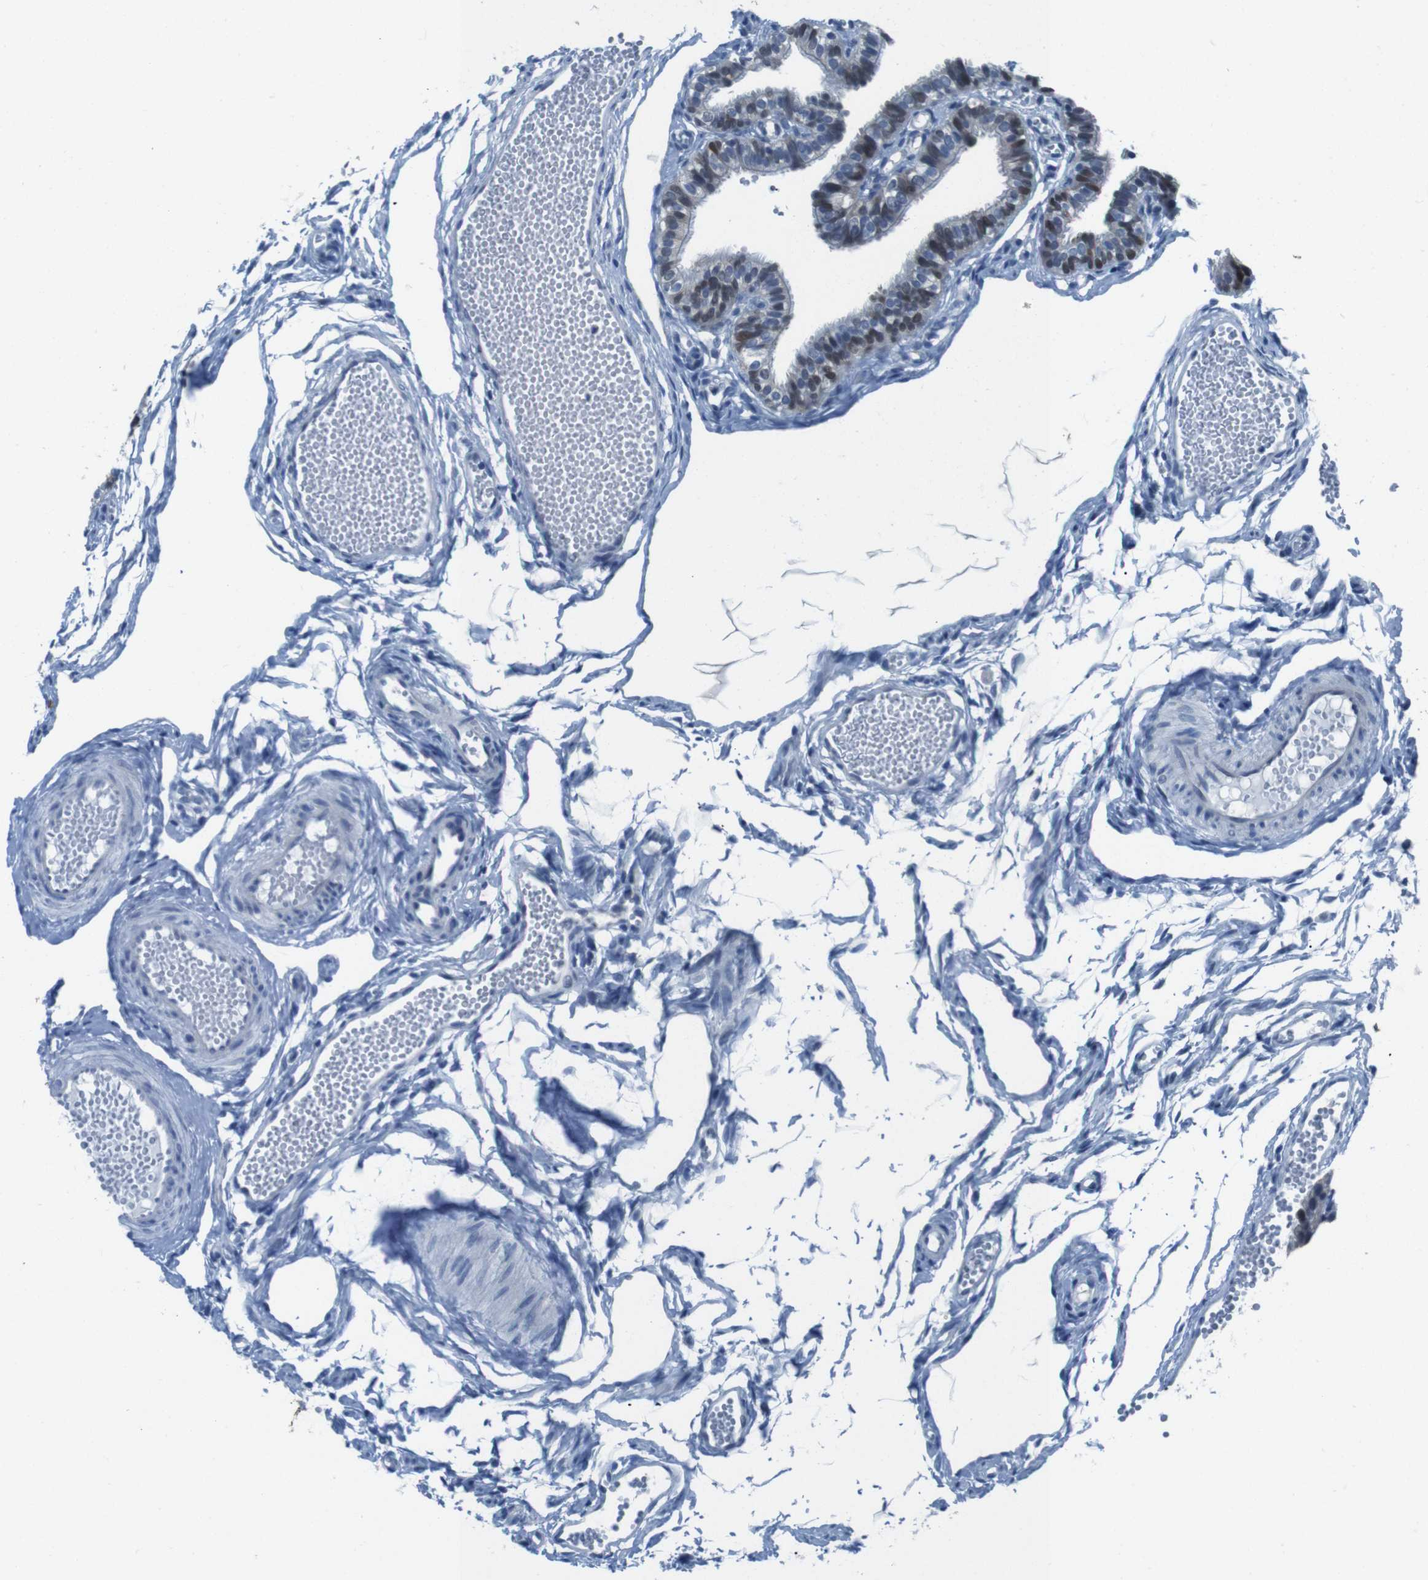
{"staining": {"intensity": "moderate", "quantity": ">75%", "location": "cytoplasmic/membranous"}, "tissue": "fallopian tube", "cell_type": "Glandular cells", "image_type": "normal", "snomed": [{"axis": "morphology", "description": "Normal tissue, NOS"}, {"axis": "topography", "description": "Fallopian tube"}, {"axis": "topography", "description": "Placenta"}], "caption": "A medium amount of moderate cytoplasmic/membranous staining is appreciated in approximately >75% of glandular cells in normal fallopian tube. (Stains: DAB (3,3'-diaminobenzidine) in brown, nuclei in blue, Microscopy: brightfield microscopy at high magnification).", "gene": "LRP5", "patient": {"sex": "female", "age": 34}}